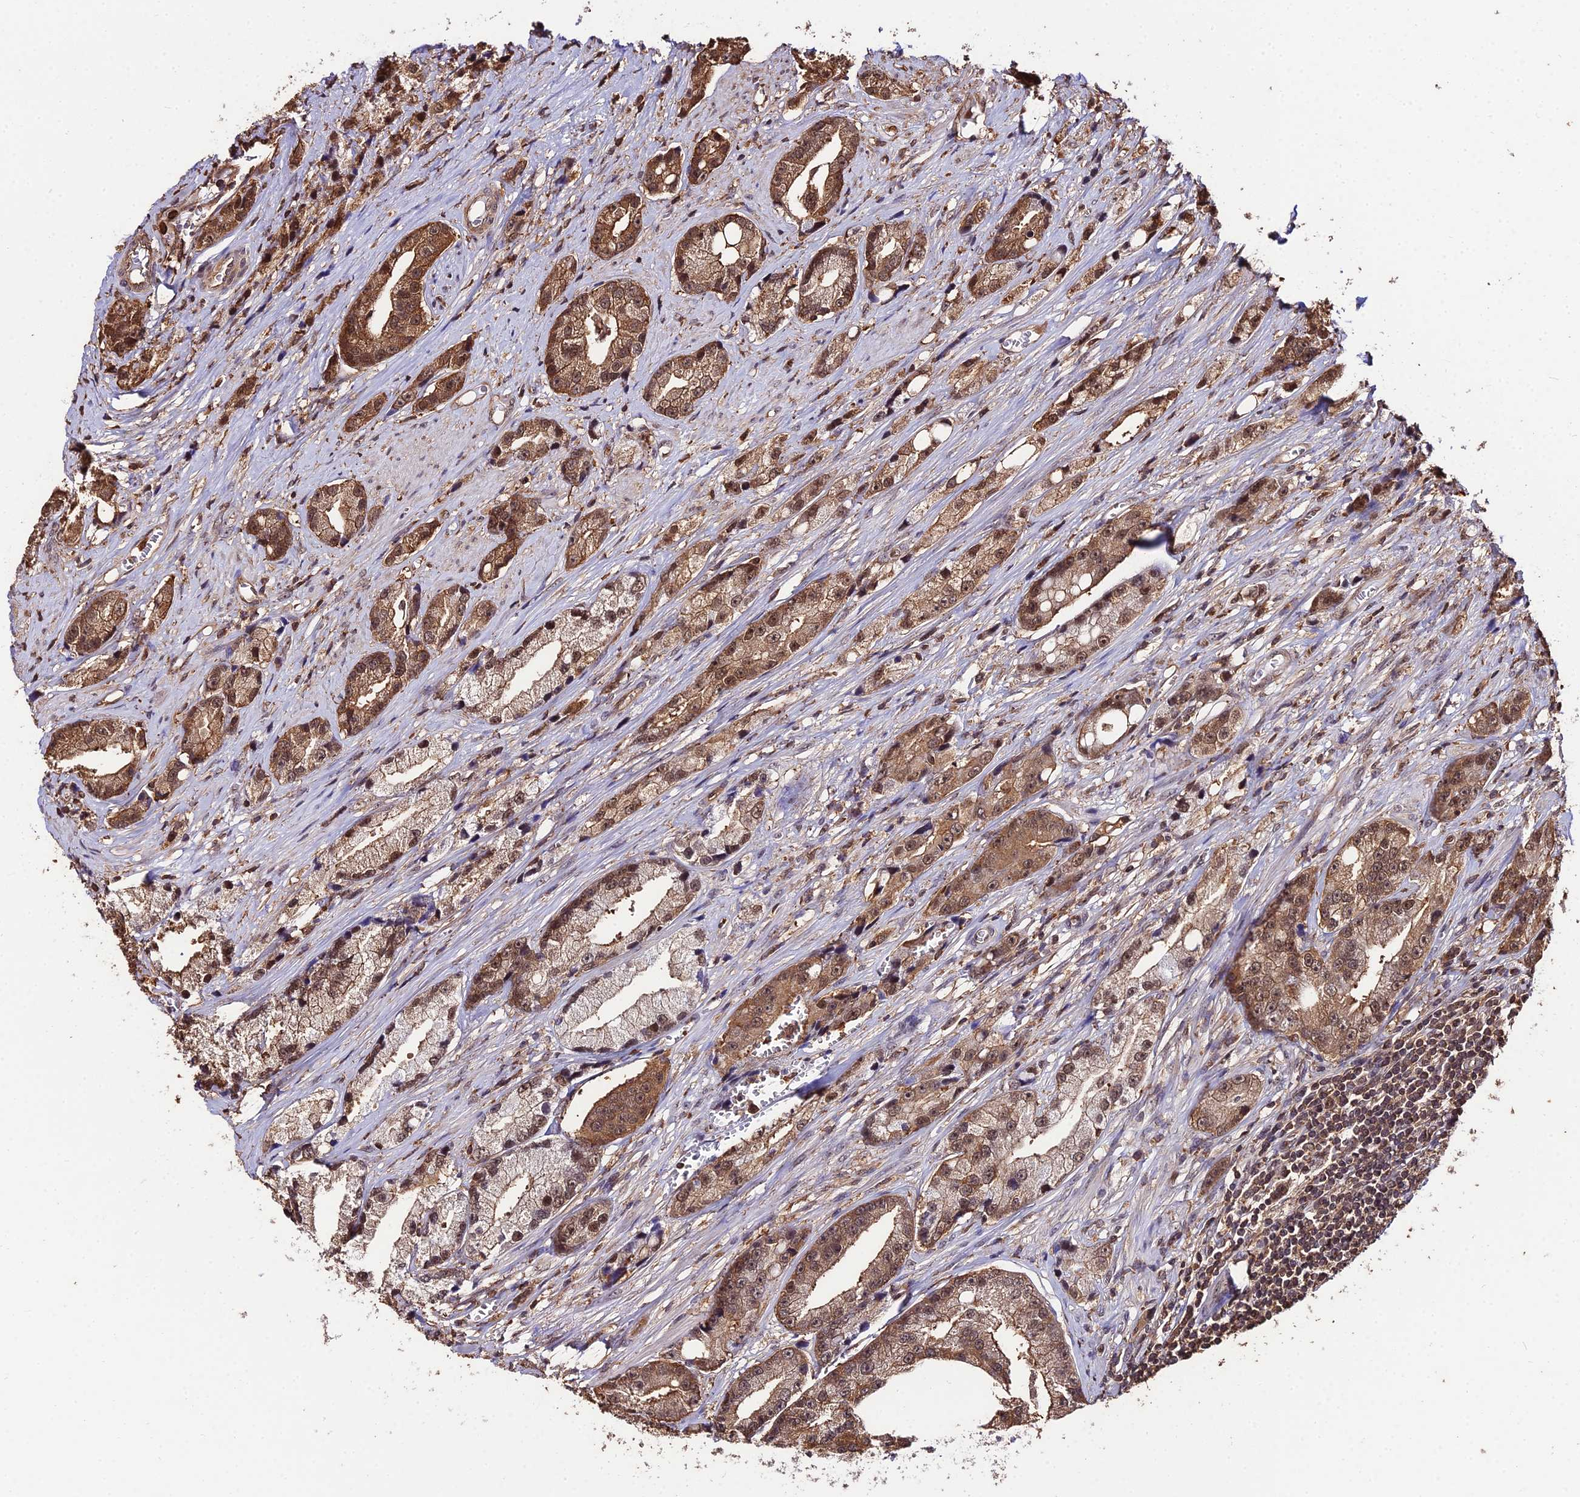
{"staining": {"intensity": "moderate", "quantity": ">75%", "location": "cytoplasmic/membranous,nuclear"}, "tissue": "prostate cancer", "cell_type": "Tumor cells", "image_type": "cancer", "snomed": [{"axis": "morphology", "description": "Adenocarcinoma, High grade"}, {"axis": "topography", "description": "Prostate"}], "caption": "This image reveals high-grade adenocarcinoma (prostate) stained with immunohistochemistry (IHC) to label a protein in brown. The cytoplasmic/membranous and nuclear of tumor cells show moderate positivity for the protein. Nuclei are counter-stained blue.", "gene": "PPP4C", "patient": {"sex": "male", "age": 74}}